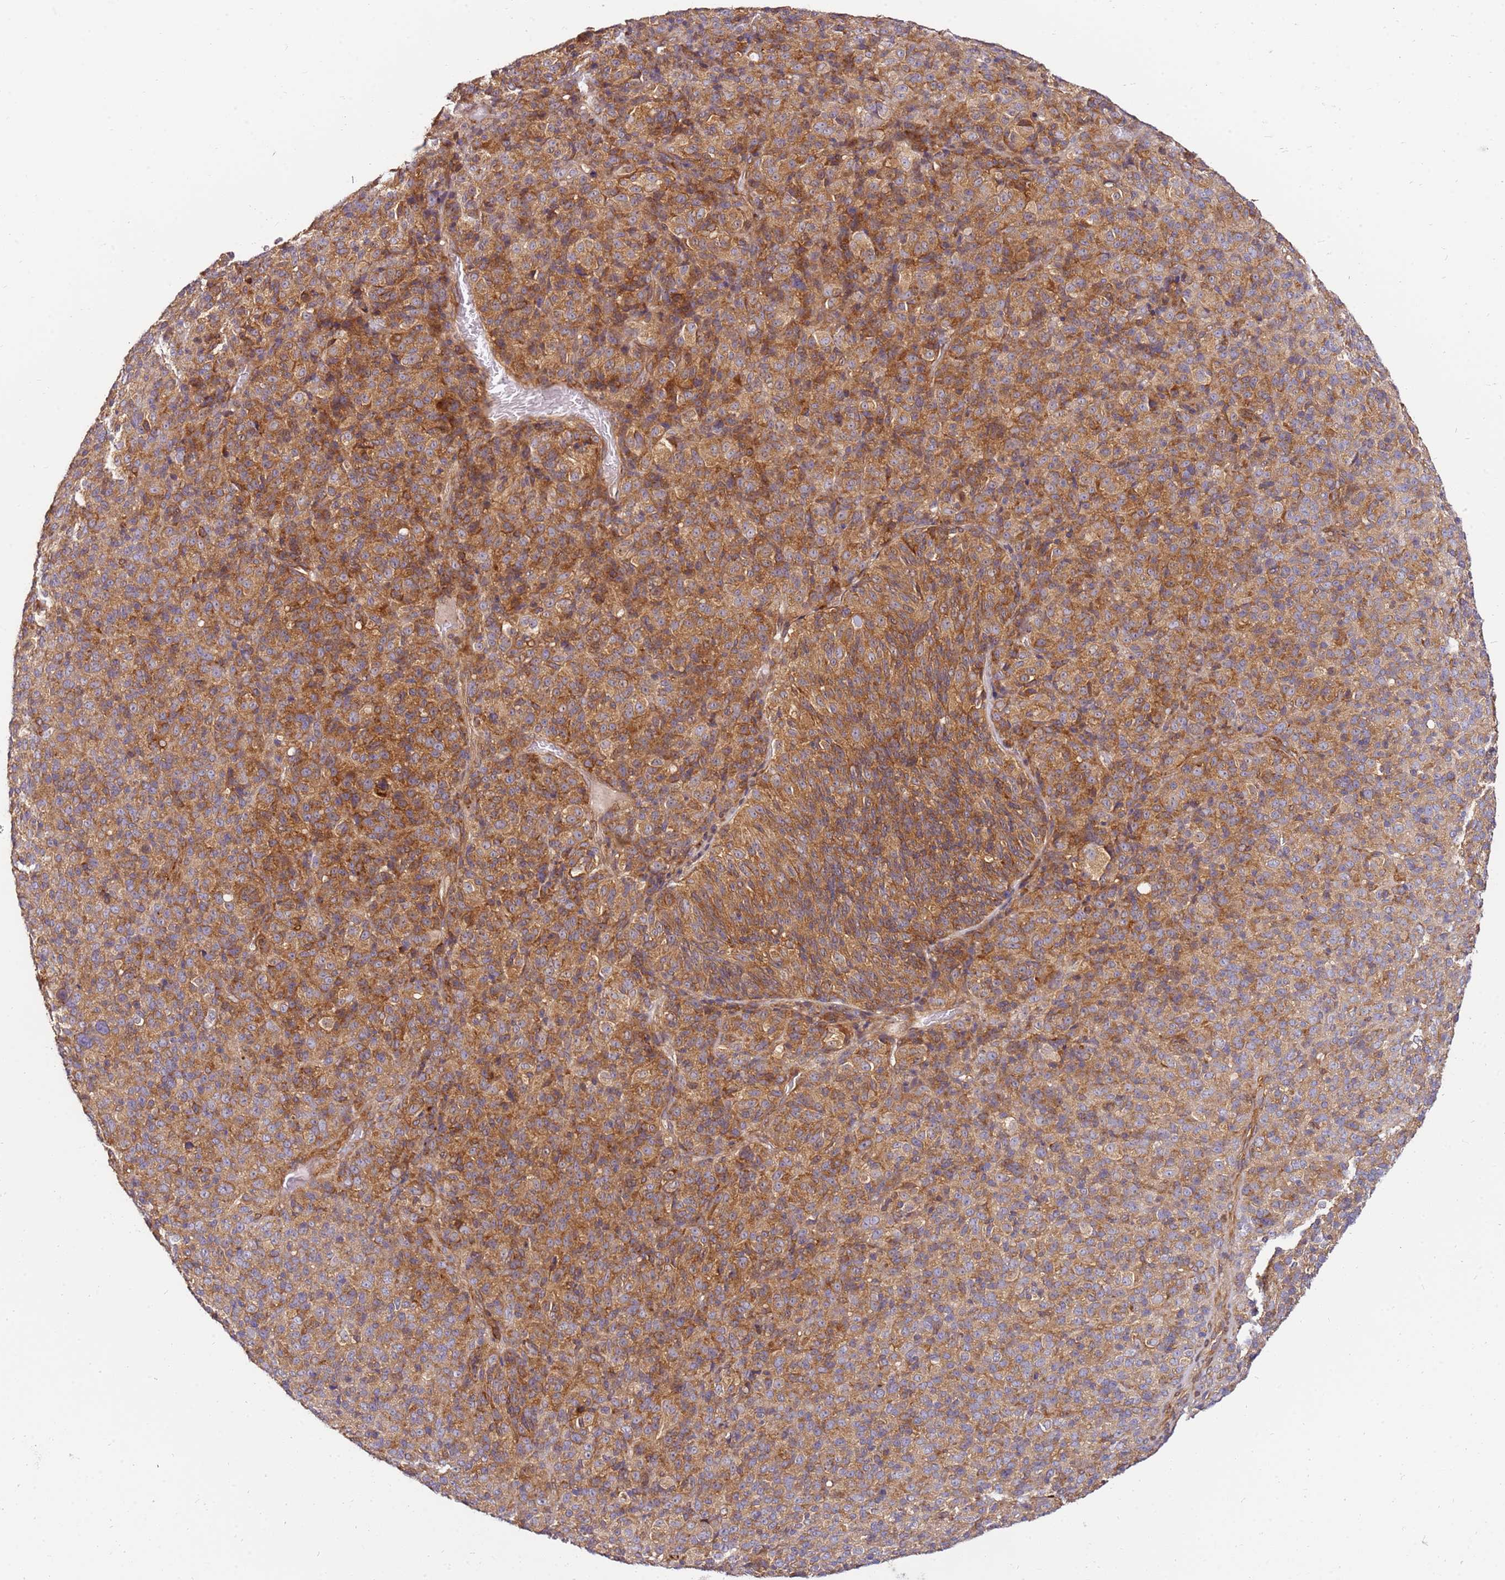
{"staining": {"intensity": "moderate", "quantity": ">75%", "location": "cytoplasmic/membranous"}, "tissue": "melanoma", "cell_type": "Tumor cells", "image_type": "cancer", "snomed": [{"axis": "morphology", "description": "Malignant melanoma, Metastatic site"}, {"axis": "topography", "description": "Brain"}], "caption": "The photomicrograph exhibits a brown stain indicating the presence of a protein in the cytoplasmic/membranous of tumor cells in melanoma.", "gene": "PIH1D1", "patient": {"sex": "female", "age": 56}}